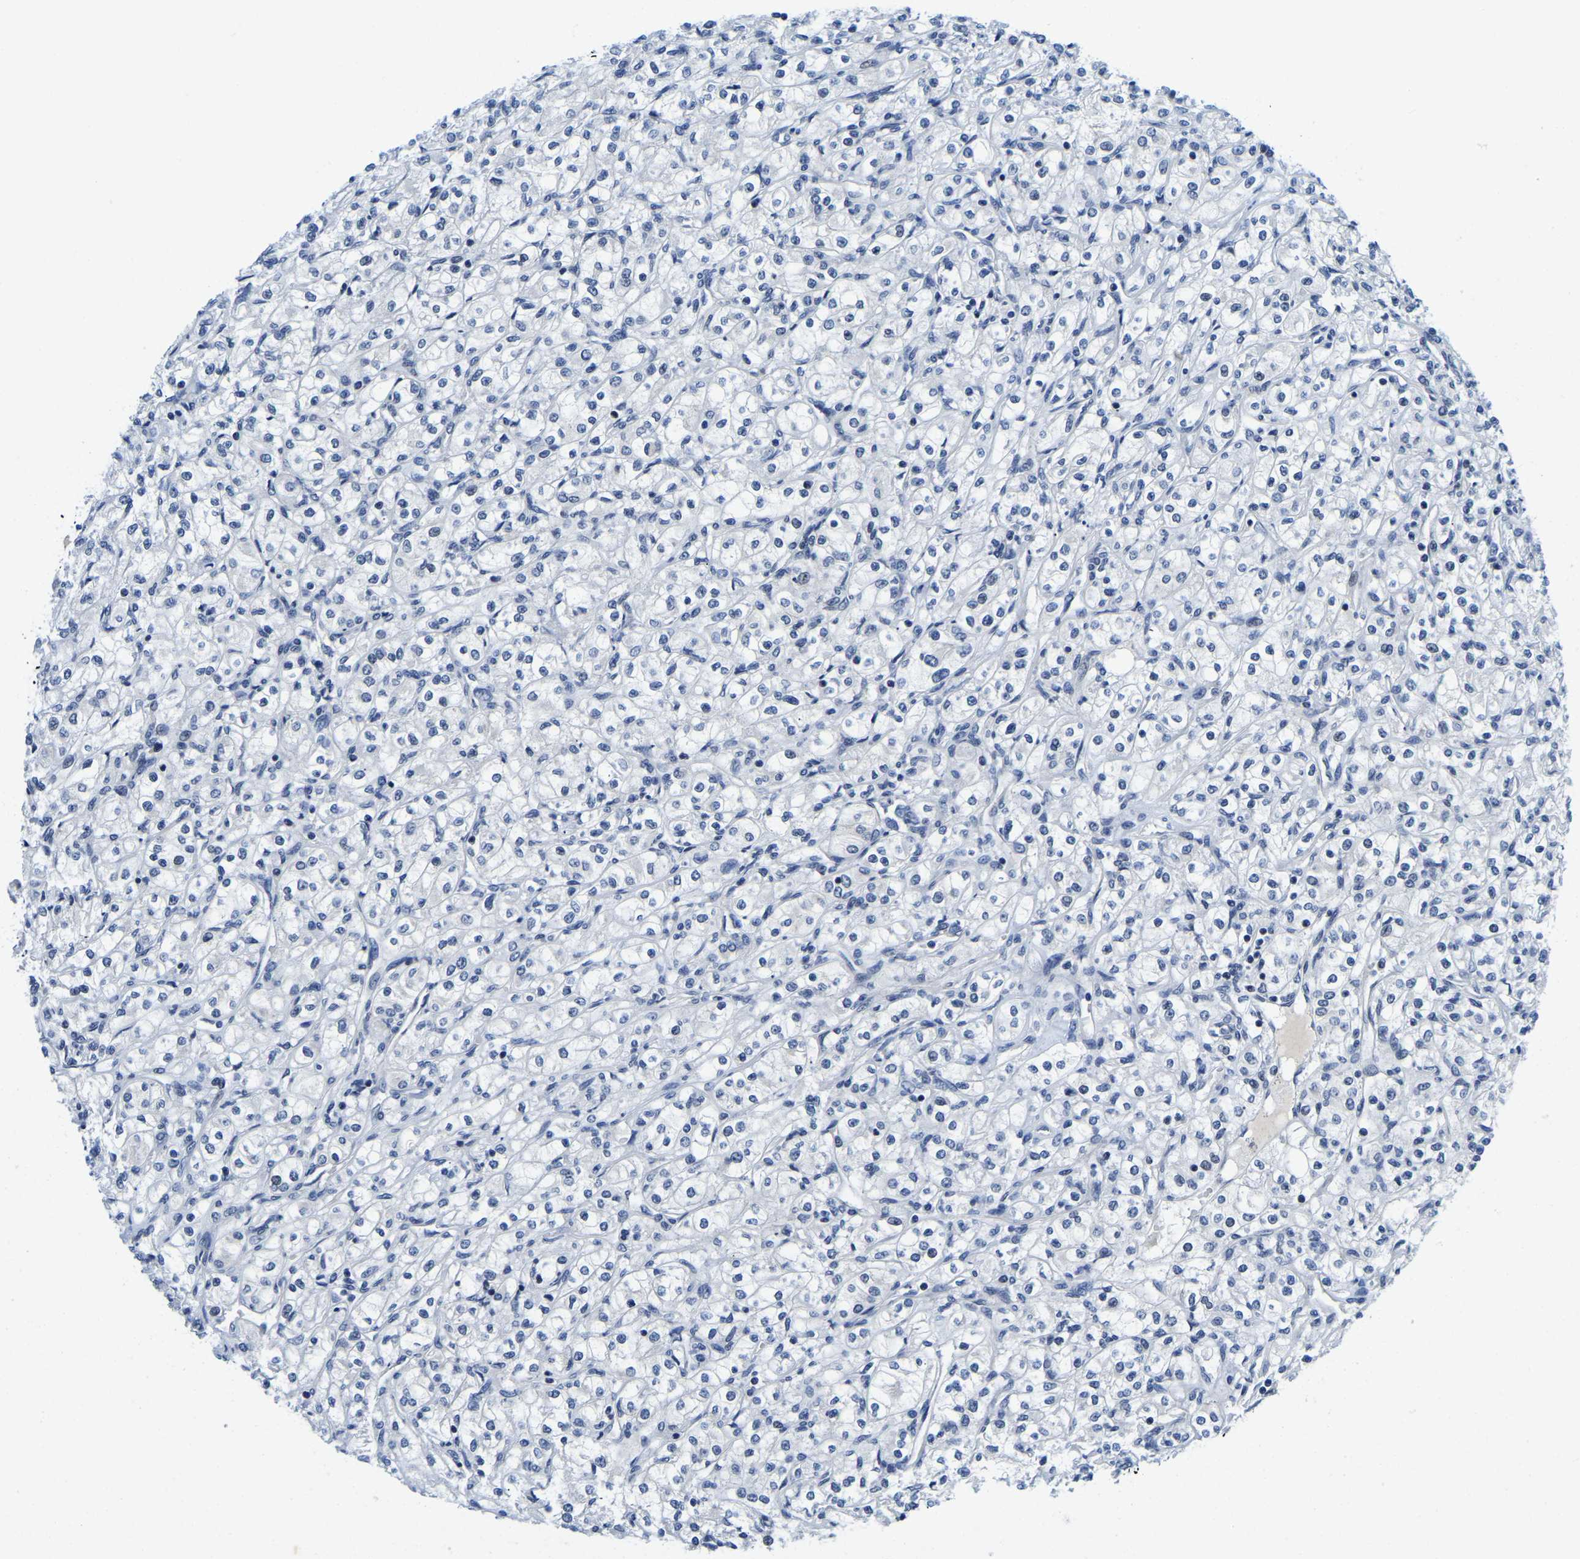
{"staining": {"intensity": "negative", "quantity": "none", "location": "none"}, "tissue": "renal cancer", "cell_type": "Tumor cells", "image_type": "cancer", "snomed": [{"axis": "morphology", "description": "Adenocarcinoma, NOS"}, {"axis": "topography", "description": "Kidney"}], "caption": "Immunohistochemistry (IHC) image of renal cancer stained for a protein (brown), which demonstrates no positivity in tumor cells.", "gene": "POLDIP3", "patient": {"sex": "male", "age": 77}}